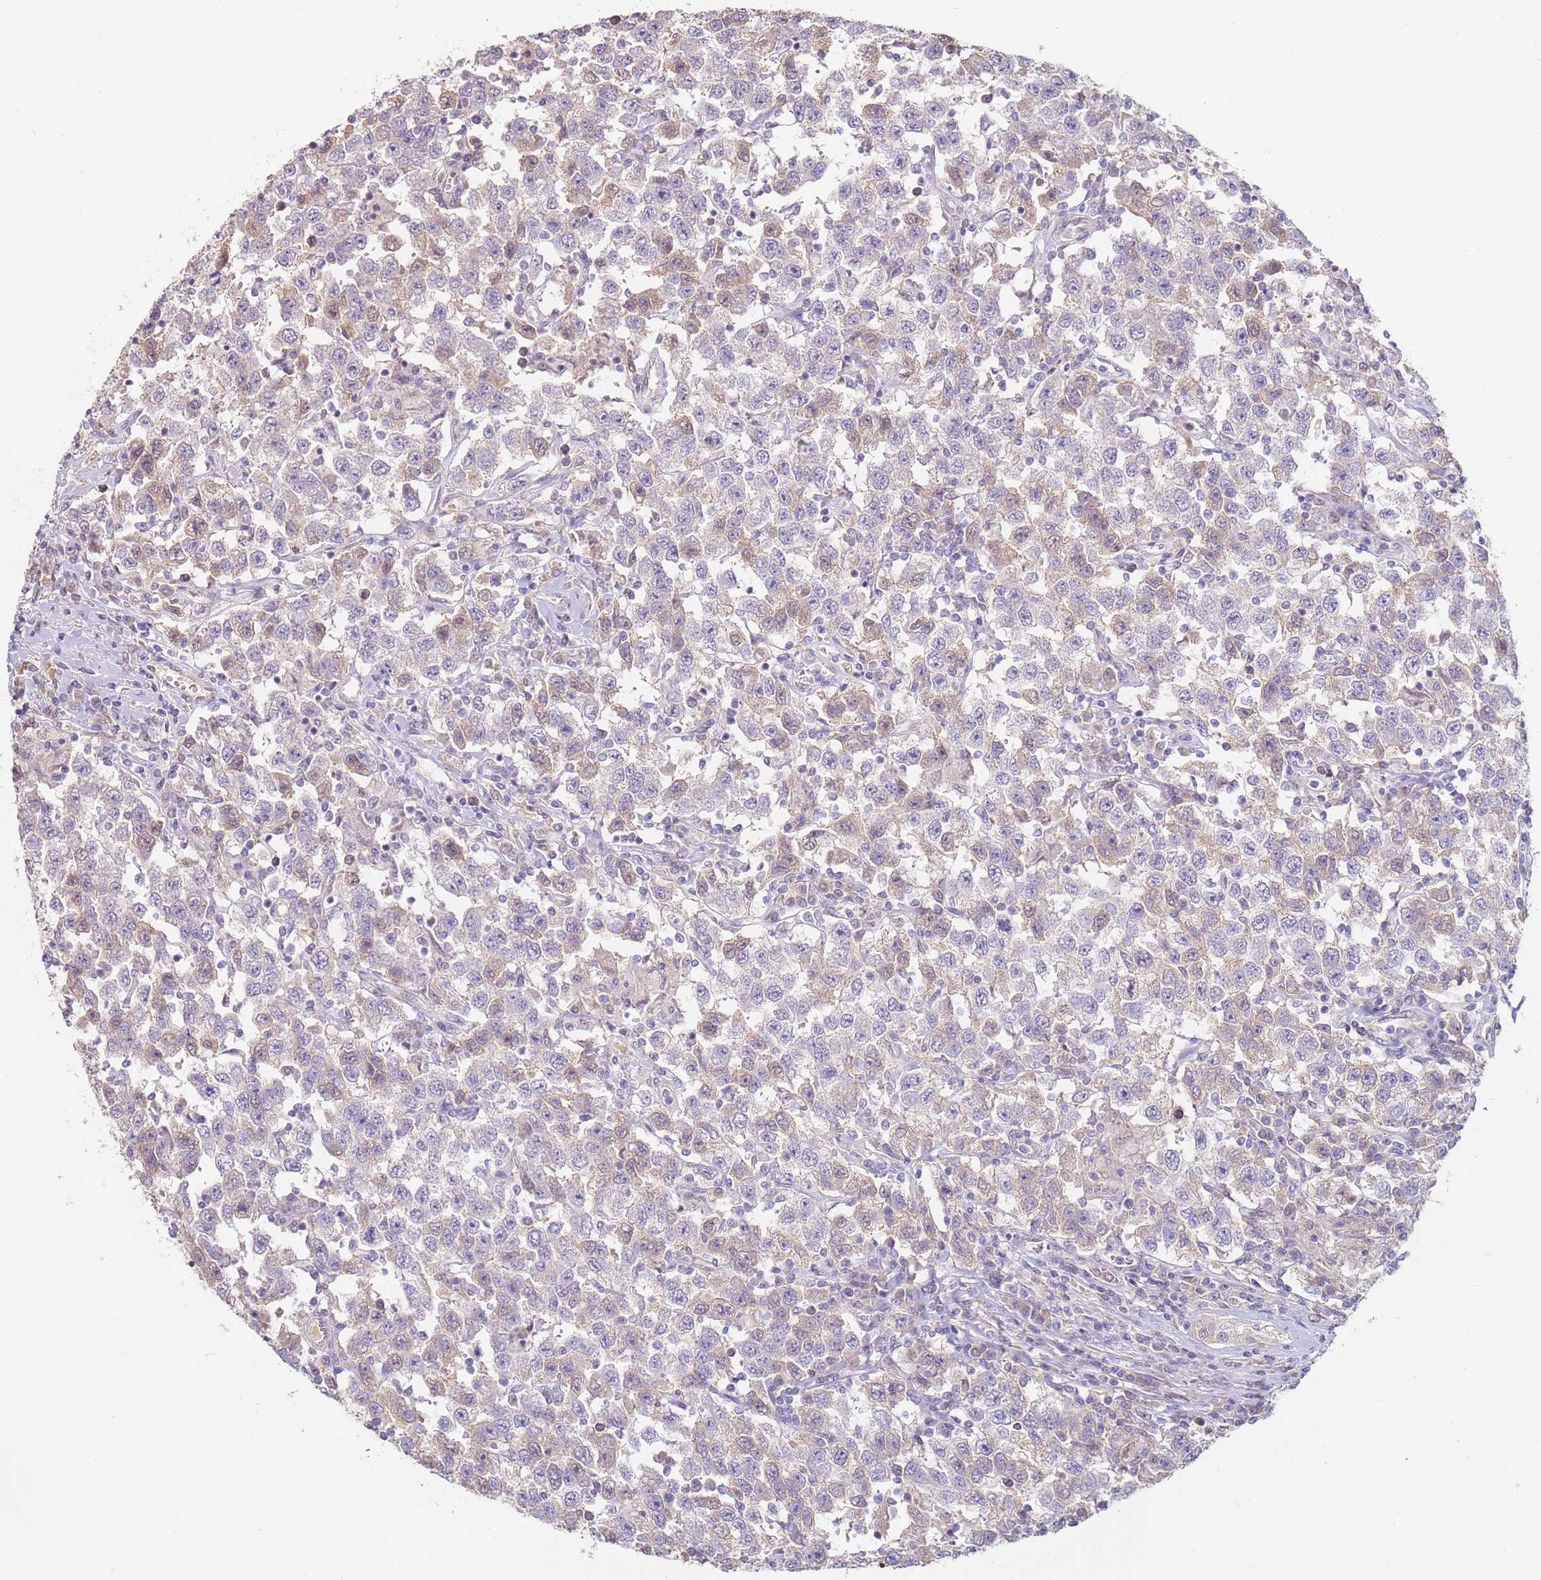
{"staining": {"intensity": "weak", "quantity": "<25%", "location": "nuclear"}, "tissue": "testis cancer", "cell_type": "Tumor cells", "image_type": "cancer", "snomed": [{"axis": "morphology", "description": "Seminoma, NOS"}, {"axis": "topography", "description": "Testis"}], "caption": "Micrograph shows no significant protein expression in tumor cells of seminoma (testis).", "gene": "WDR93", "patient": {"sex": "male", "age": 41}}